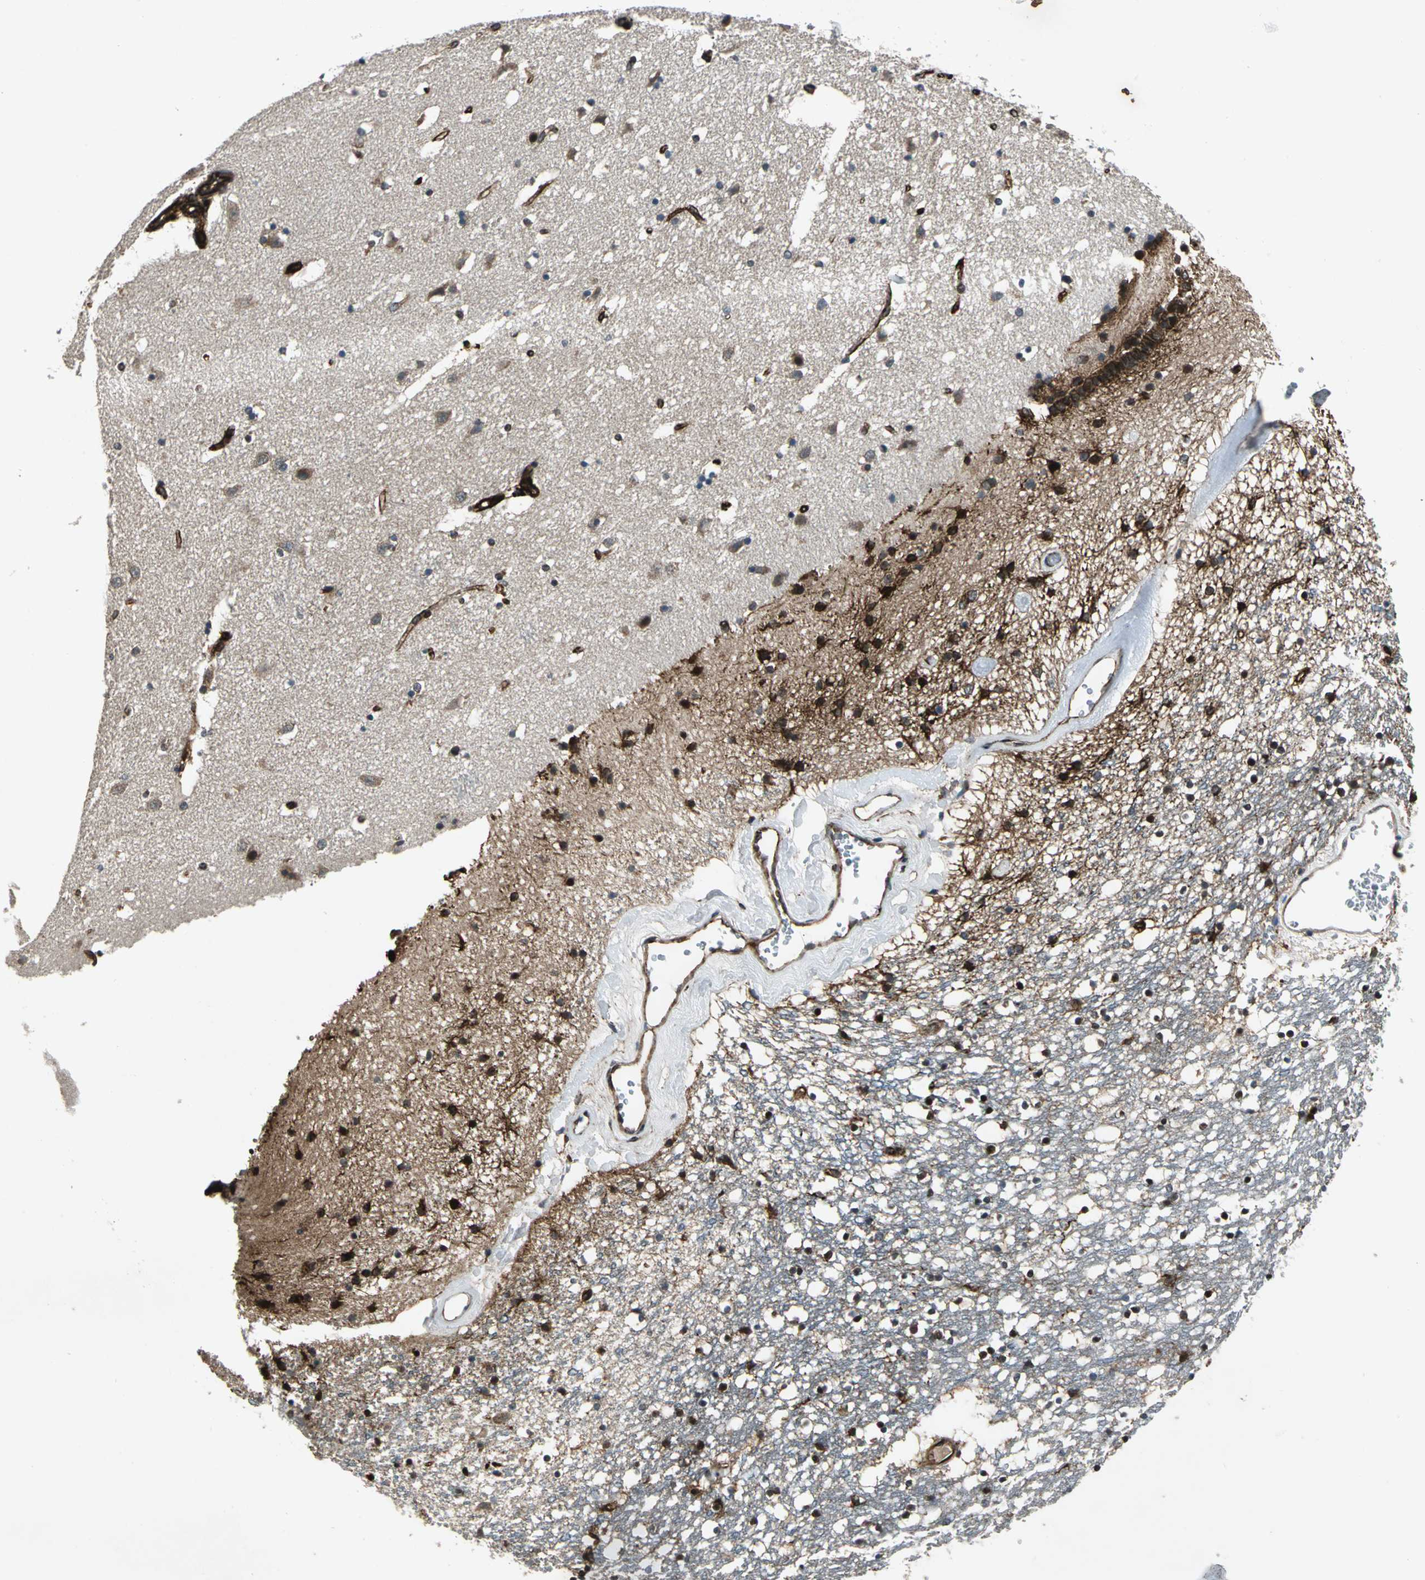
{"staining": {"intensity": "strong", "quantity": "25%-75%", "location": "cytoplasmic/membranous,nuclear"}, "tissue": "caudate", "cell_type": "Glial cells", "image_type": "normal", "snomed": [{"axis": "morphology", "description": "Normal tissue, NOS"}, {"axis": "topography", "description": "Lateral ventricle wall"}], "caption": "A high-resolution image shows IHC staining of normal caudate, which reveals strong cytoplasmic/membranous,nuclear positivity in approximately 25%-75% of glial cells. The staining was performed using DAB (3,3'-diaminobenzidine) to visualize the protein expression in brown, while the nuclei were stained in blue with hematoxylin (Magnification: 20x).", "gene": "EXD2", "patient": {"sex": "male", "age": 45}}